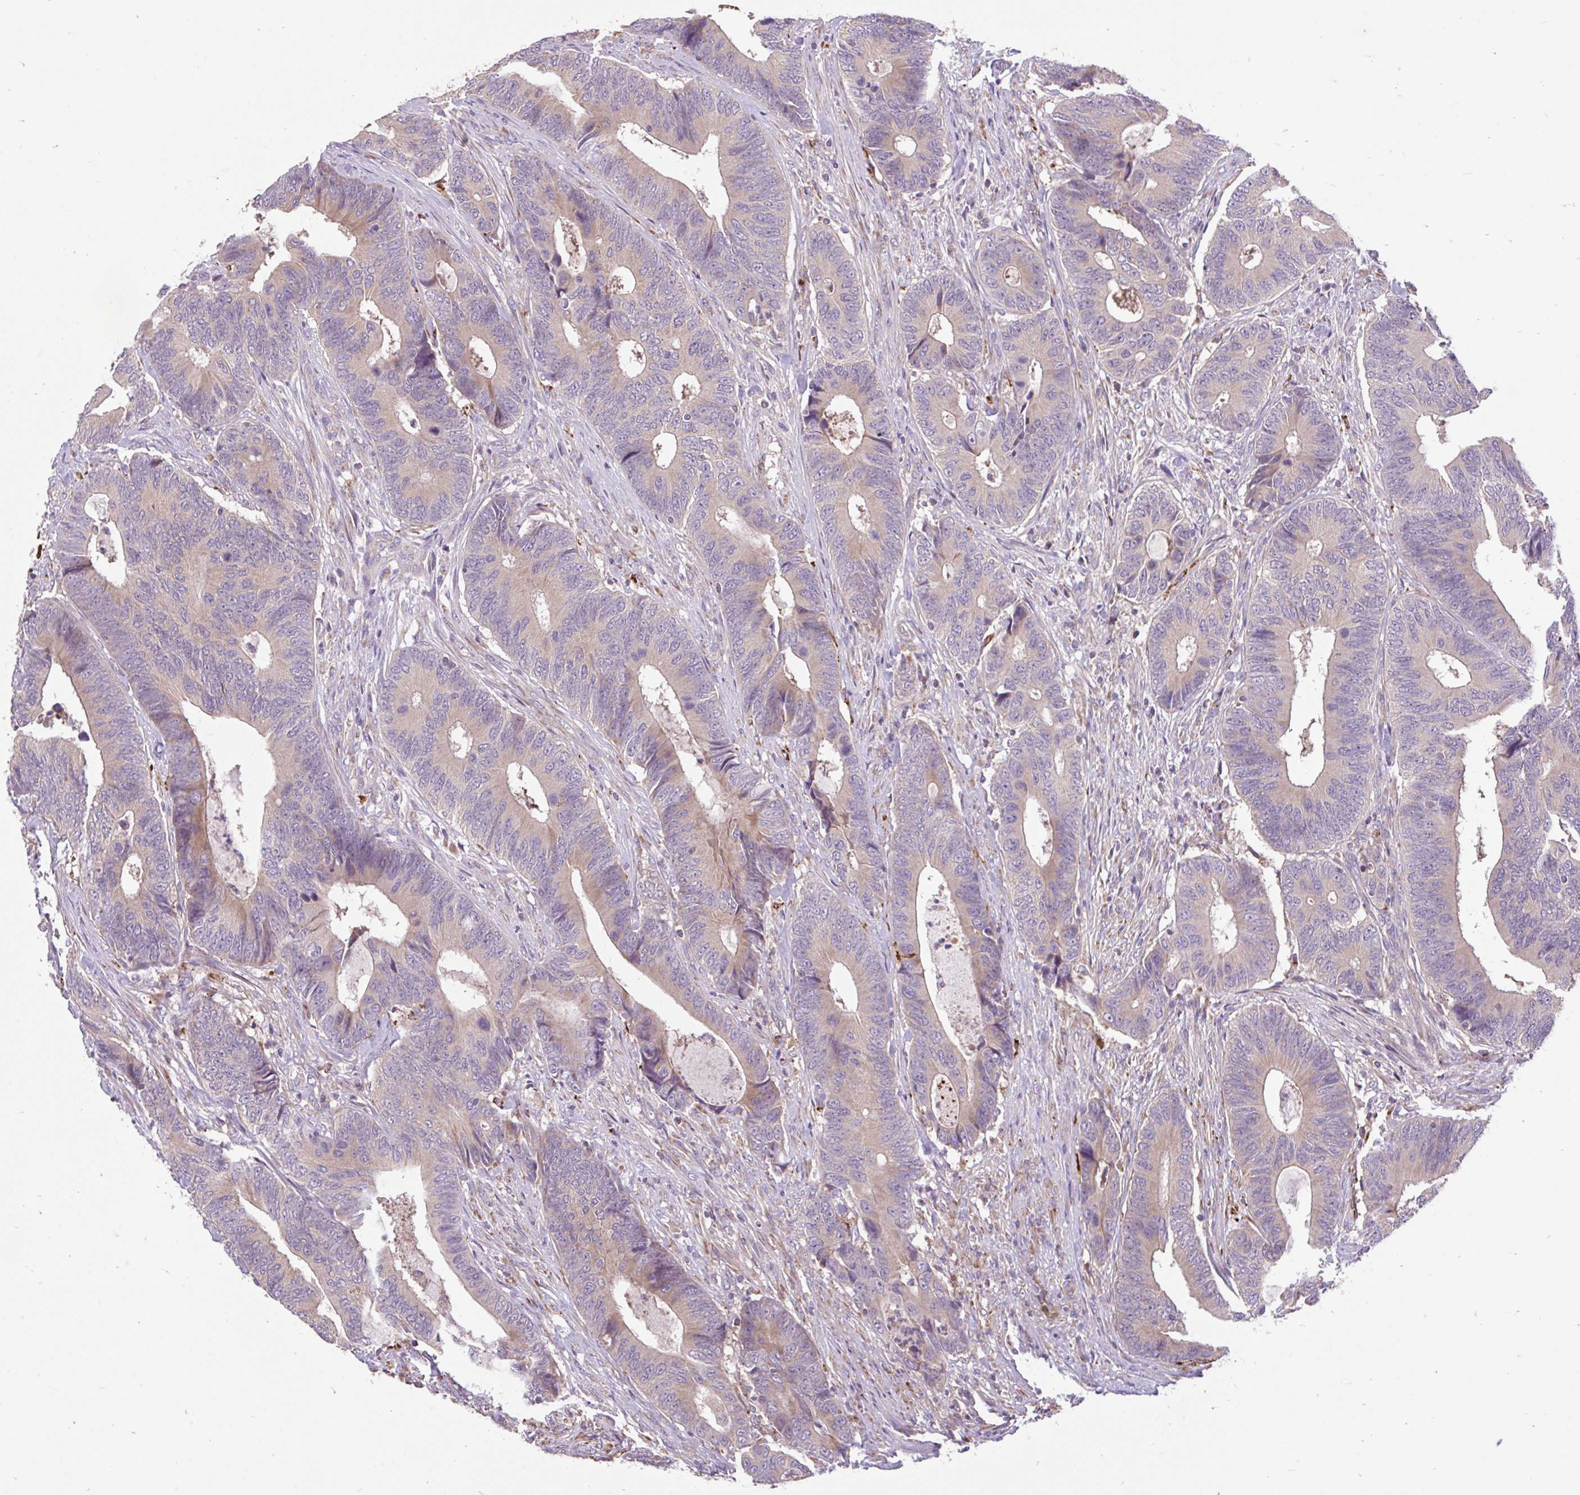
{"staining": {"intensity": "weak", "quantity": "25%-75%", "location": "cytoplasmic/membranous"}, "tissue": "colorectal cancer", "cell_type": "Tumor cells", "image_type": "cancer", "snomed": [{"axis": "morphology", "description": "Adenocarcinoma, NOS"}, {"axis": "topography", "description": "Colon"}], "caption": "Colorectal cancer (adenocarcinoma) stained with a protein marker displays weak staining in tumor cells.", "gene": "RALBP1", "patient": {"sex": "male", "age": 87}}